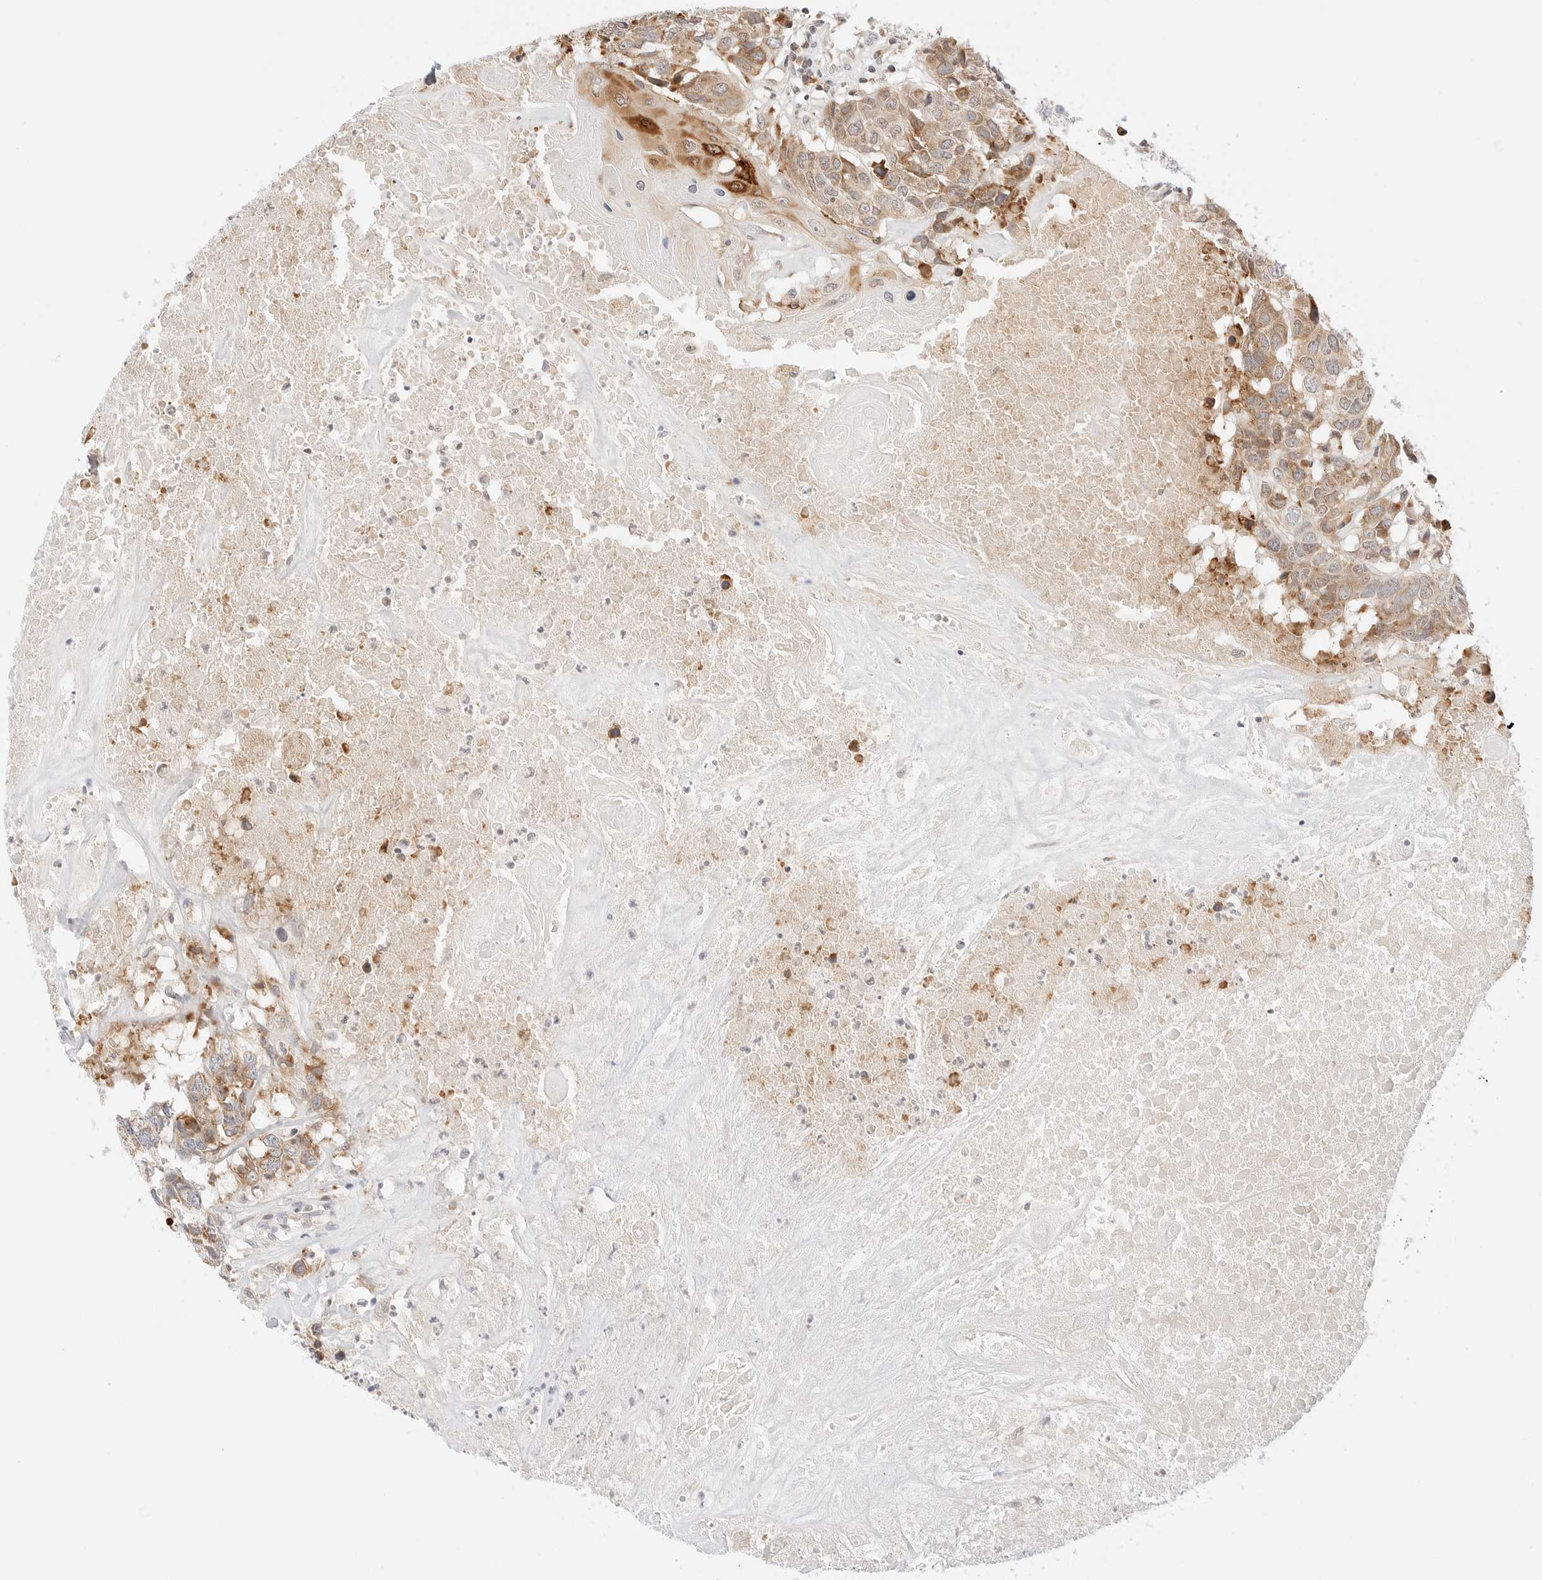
{"staining": {"intensity": "moderate", "quantity": ">75%", "location": "cytoplasmic/membranous"}, "tissue": "head and neck cancer", "cell_type": "Tumor cells", "image_type": "cancer", "snomed": [{"axis": "morphology", "description": "Squamous cell carcinoma, NOS"}, {"axis": "topography", "description": "Head-Neck"}], "caption": "Squamous cell carcinoma (head and neck) stained with DAB IHC reveals medium levels of moderate cytoplasmic/membranous expression in about >75% of tumor cells. The staining was performed using DAB, with brown indicating positive protein expression. Nuclei are stained blue with hematoxylin.", "gene": "ERO1B", "patient": {"sex": "male", "age": 66}}